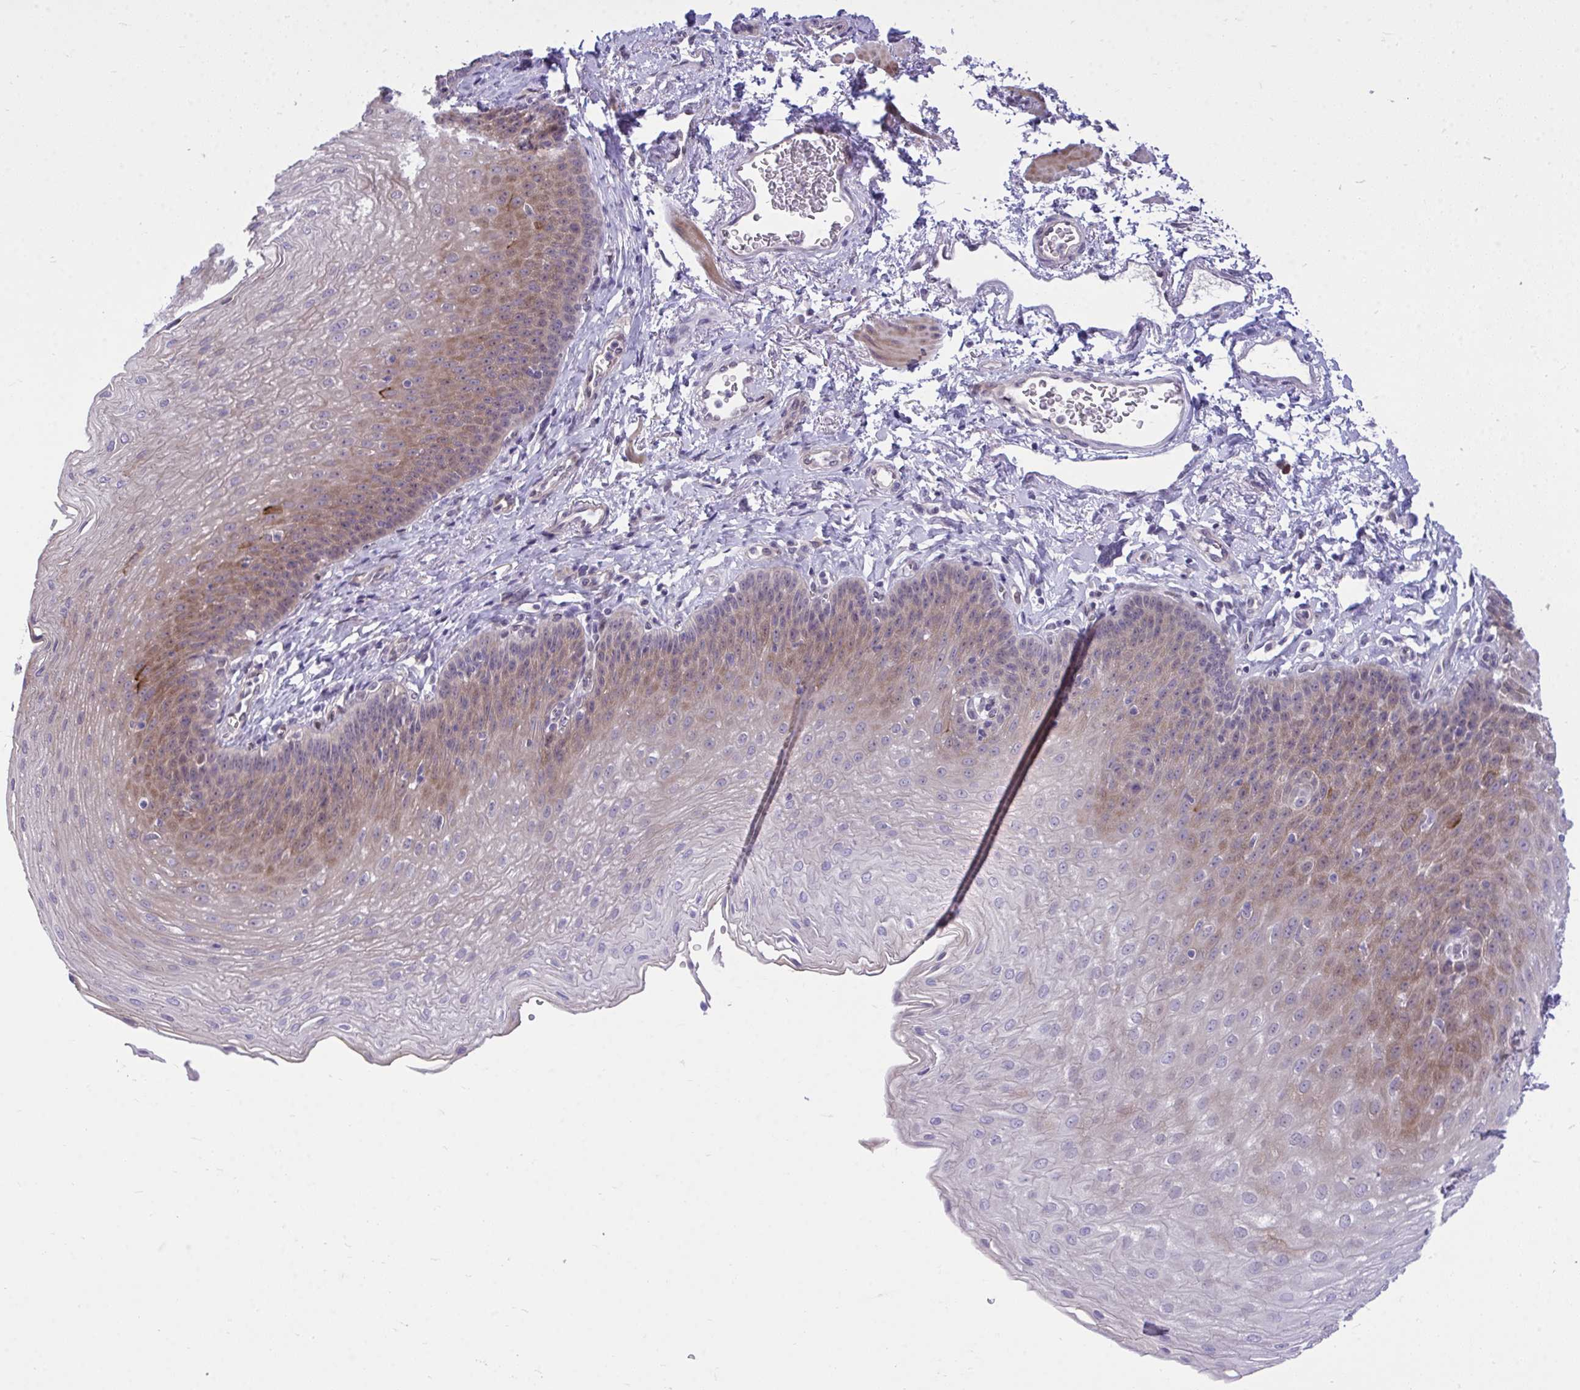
{"staining": {"intensity": "moderate", "quantity": "25%-75%", "location": "cytoplasmic/membranous"}, "tissue": "esophagus", "cell_type": "Squamous epithelial cells", "image_type": "normal", "snomed": [{"axis": "morphology", "description": "Normal tissue, NOS"}, {"axis": "topography", "description": "Esophagus"}], "caption": "Esophagus was stained to show a protein in brown. There is medium levels of moderate cytoplasmic/membranous staining in about 25%-75% of squamous epithelial cells. Ihc stains the protein in brown and the nuclei are stained blue.", "gene": "HMBOX1", "patient": {"sex": "female", "age": 81}}